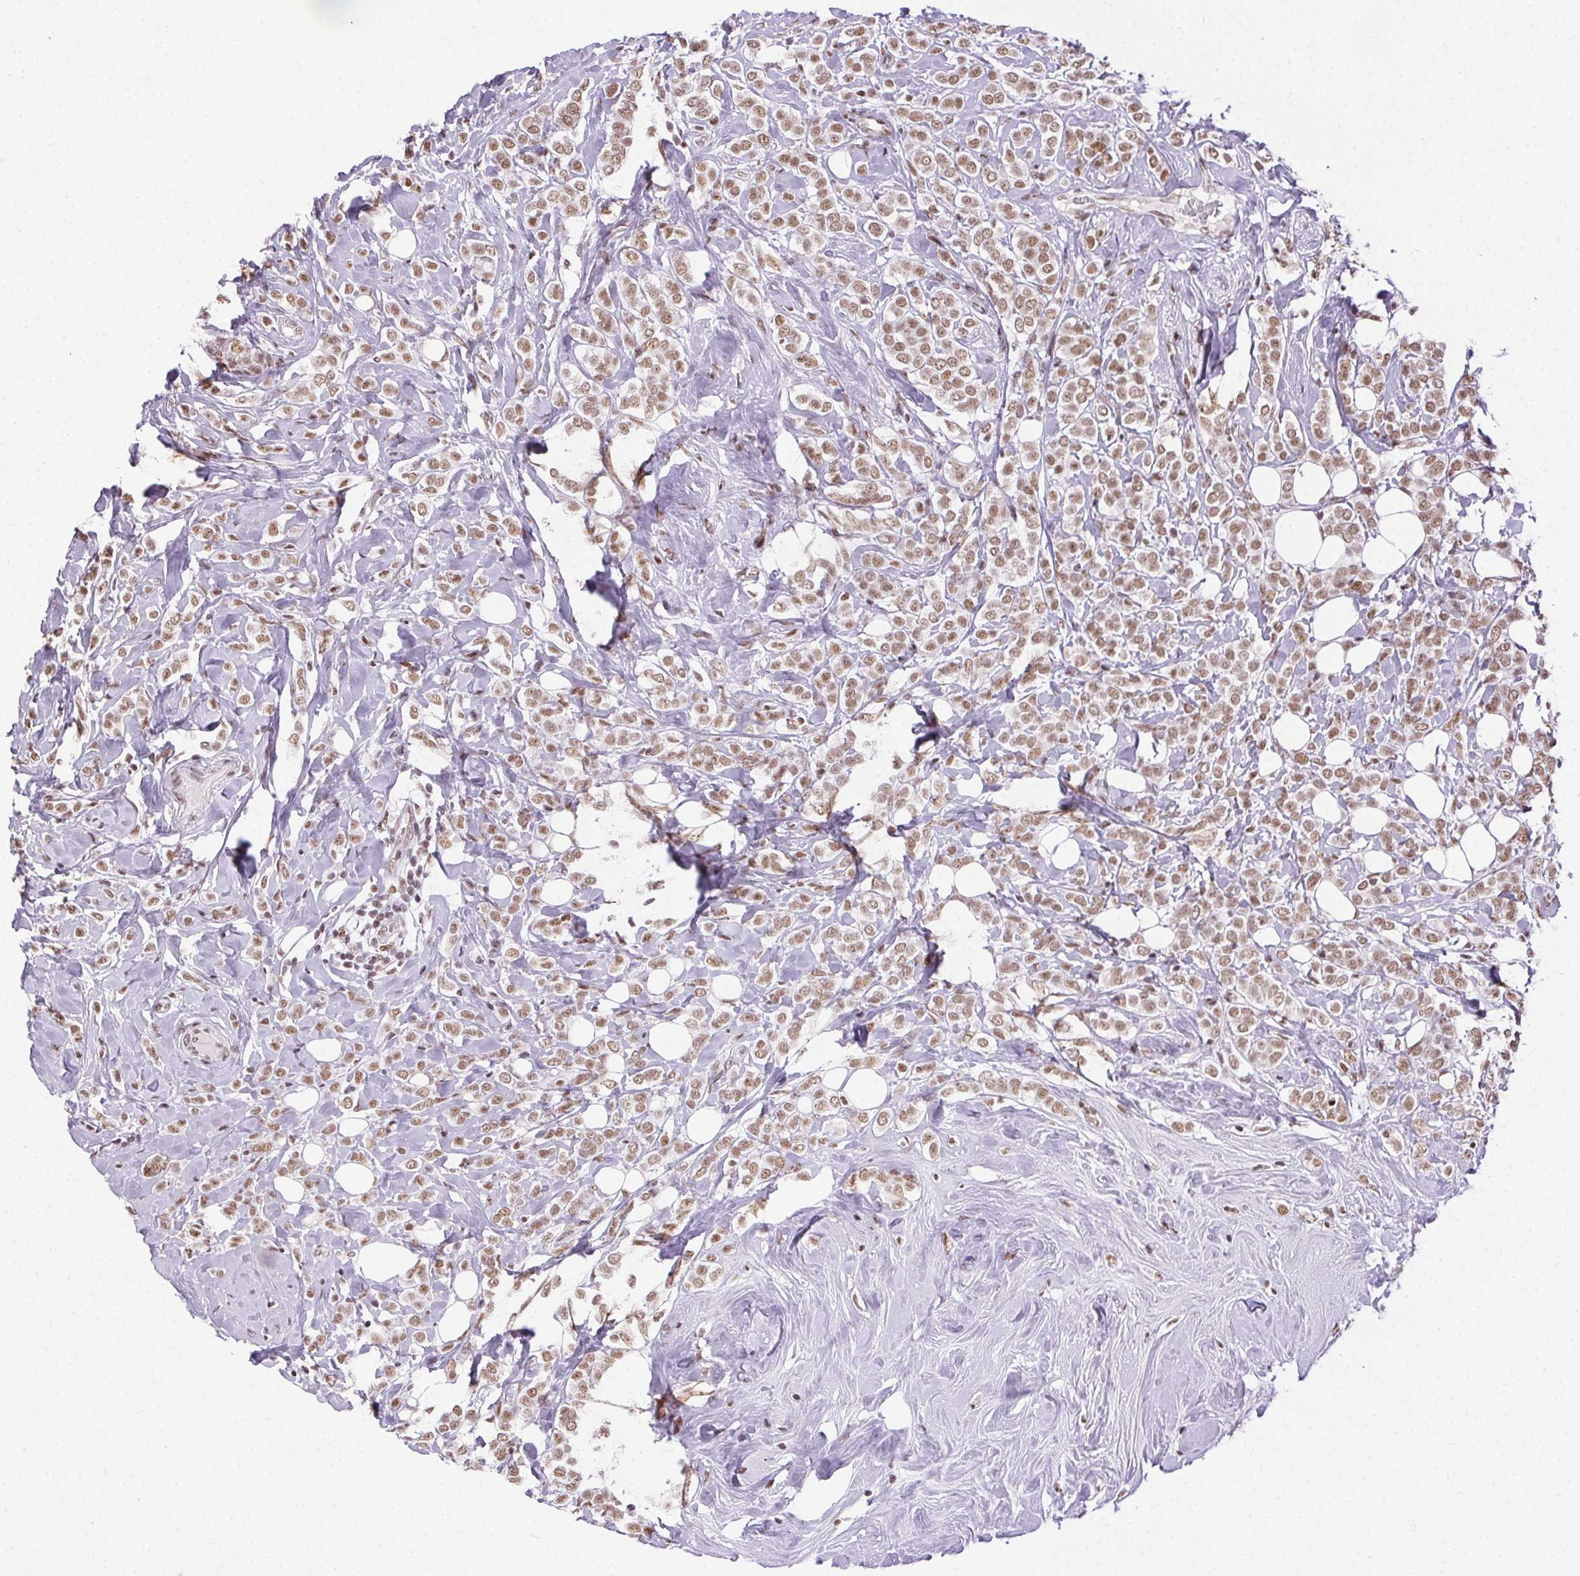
{"staining": {"intensity": "moderate", "quantity": ">75%", "location": "nuclear"}, "tissue": "breast cancer", "cell_type": "Tumor cells", "image_type": "cancer", "snomed": [{"axis": "morphology", "description": "Lobular carcinoma"}, {"axis": "topography", "description": "Breast"}], "caption": "An immunohistochemistry micrograph of neoplastic tissue is shown. Protein staining in brown highlights moderate nuclear positivity in breast lobular carcinoma within tumor cells.", "gene": "TRA2B", "patient": {"sex": "female", "age": 49}}